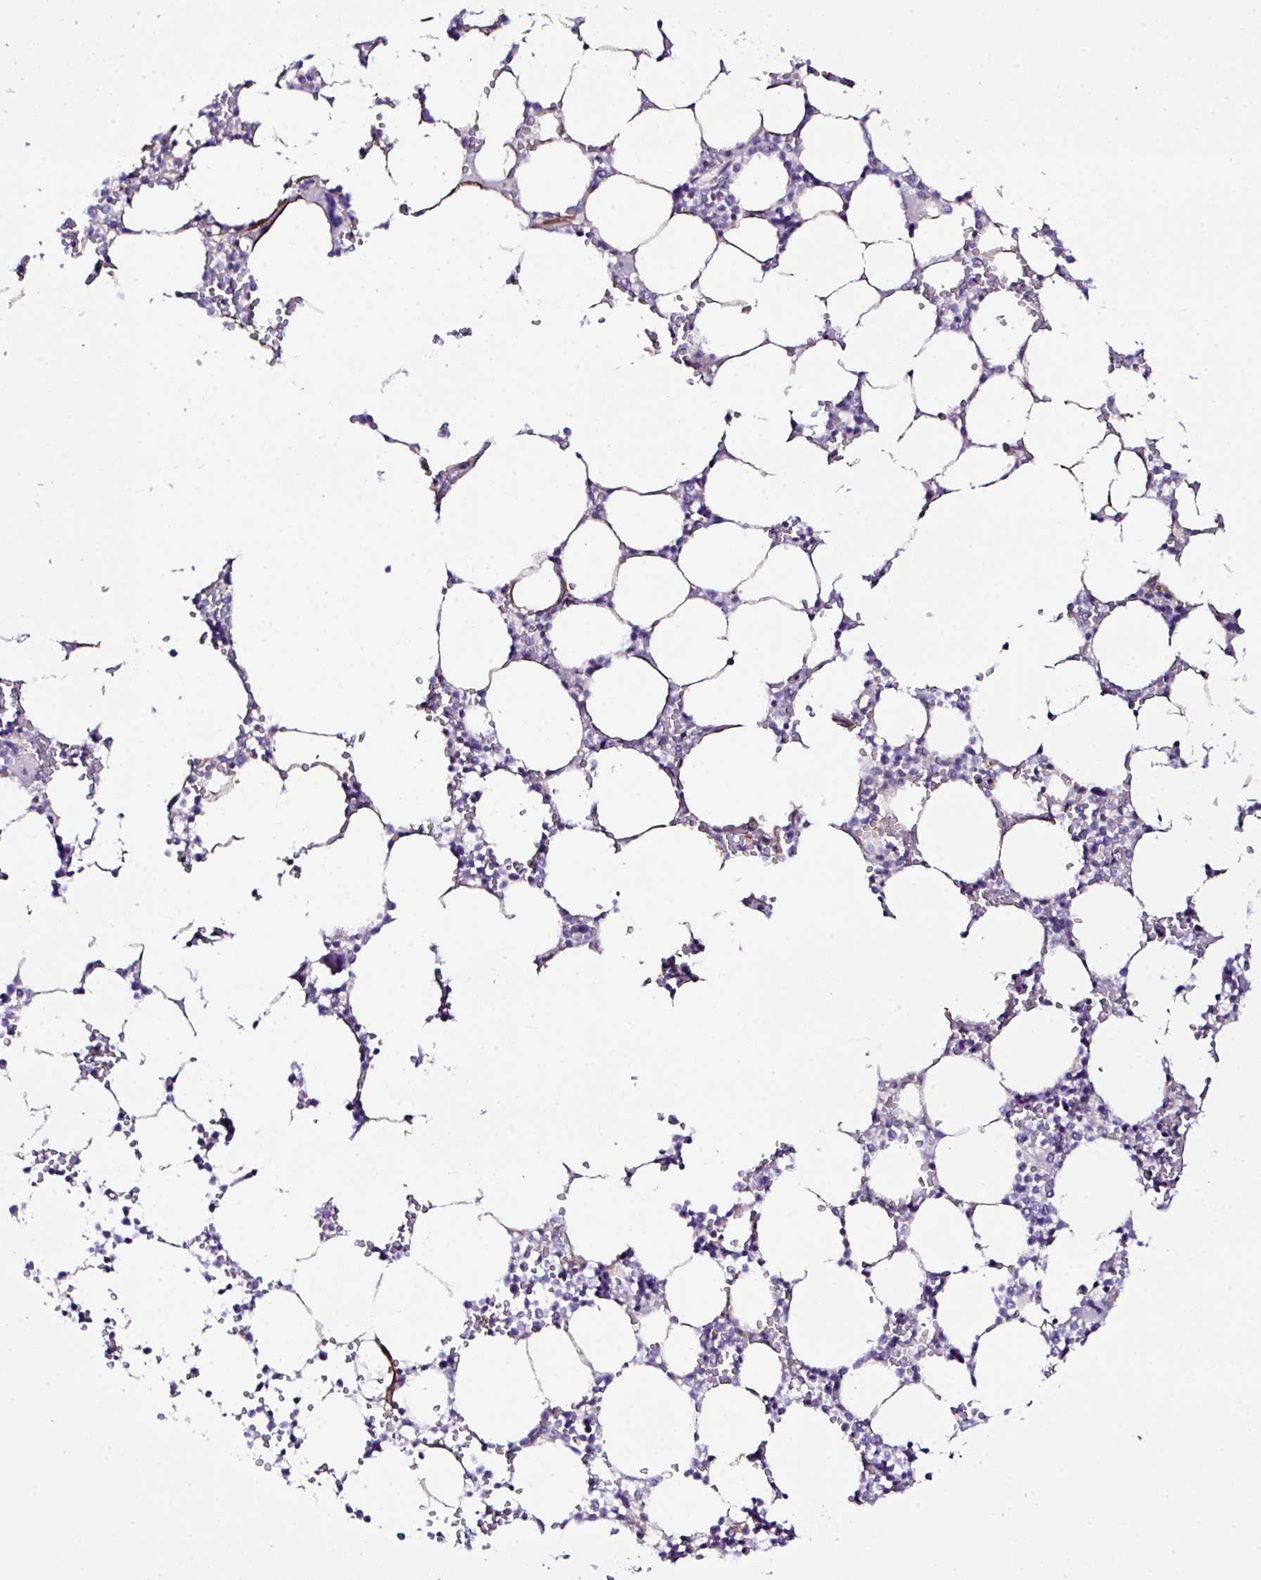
{"staining": {"intensity": "negative", "quantity": "none", "location": "none"}, "tissue": "bone marrow", "cell_type": "Hematopoietic cells", "image_type": "normal", "snomed": [{"axis": "morphology", "description": "Normal tissue, NOS"}, {"axis": "topography", "description": "Bone marrow"}], "caption": "Protein analysis of unremarkable bone marrow exhibits no significant positivity in hematopoietic cells.", "gene": "FBXO34", "patient": {"sex": "male", "age": 64}}